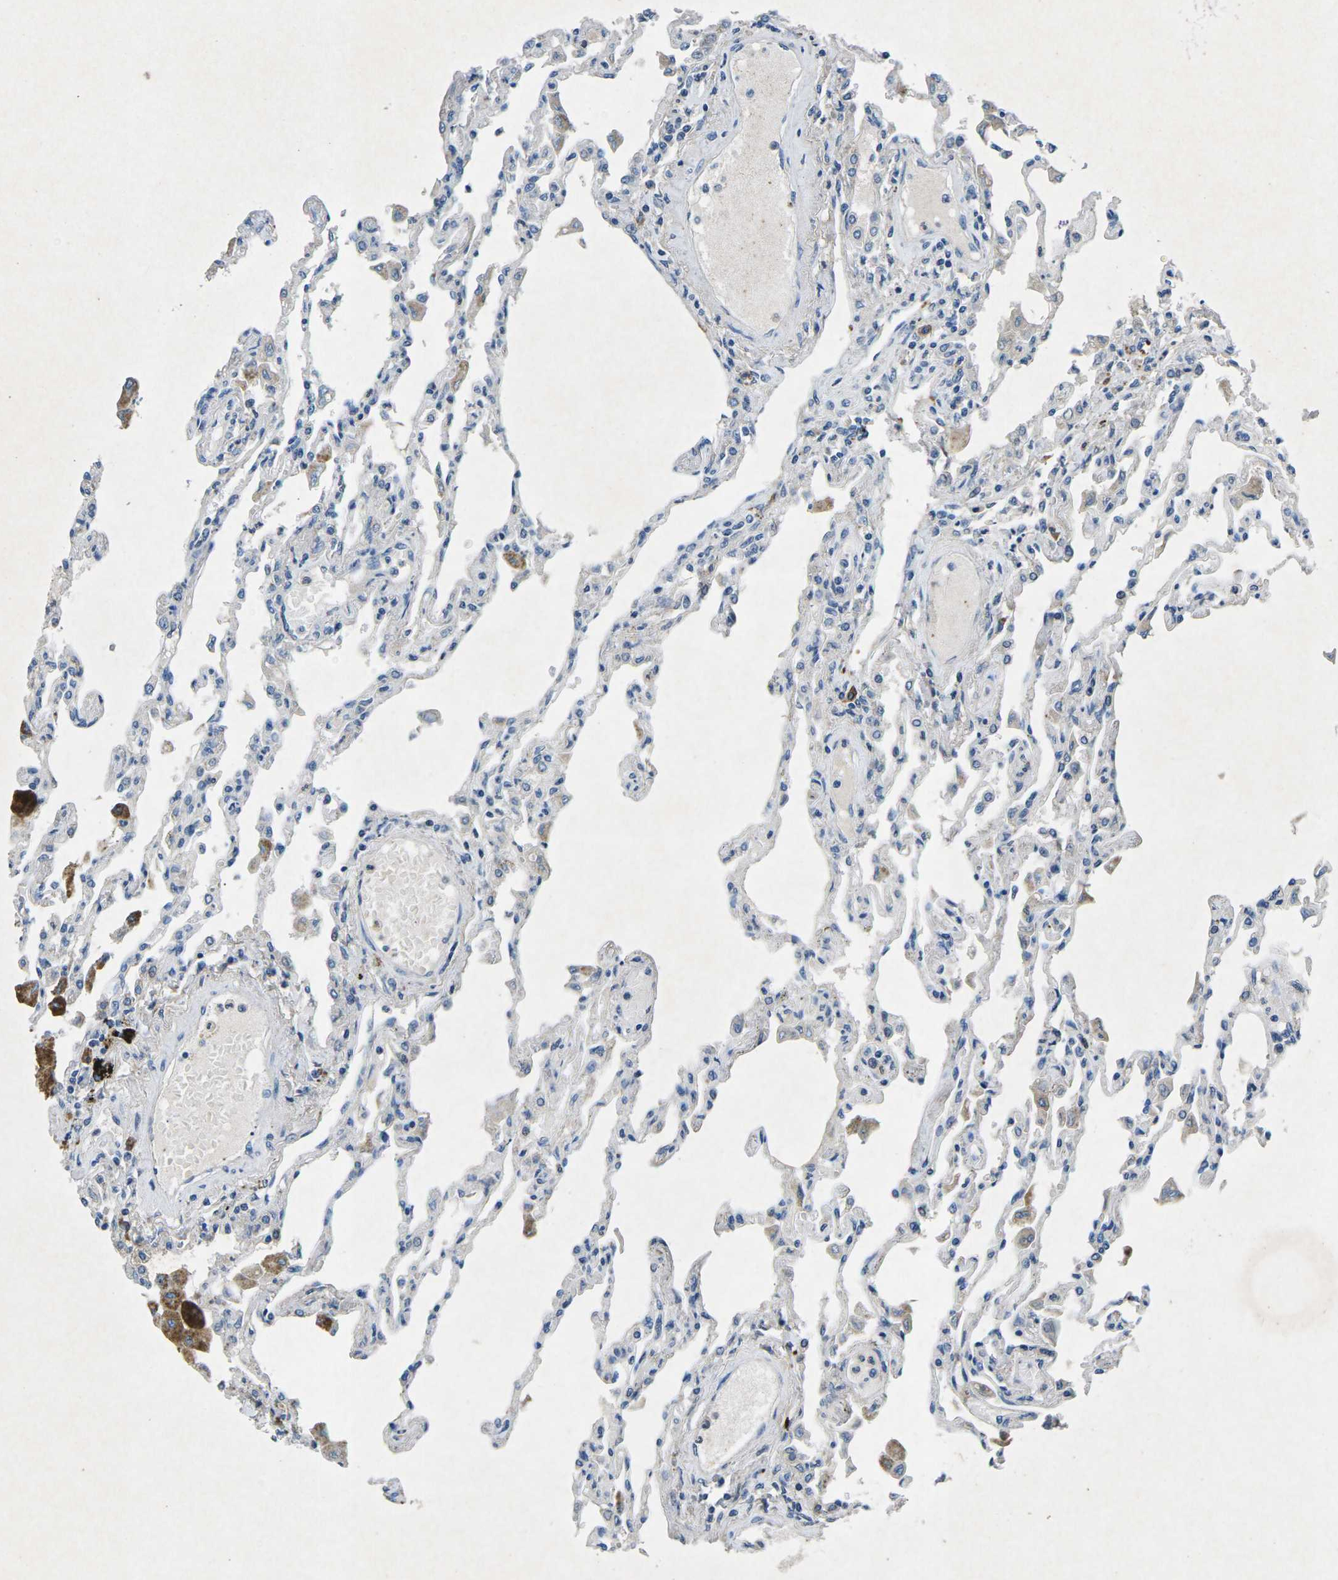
{"staining": {"intensity": "negative", "quantity": "none", "location": "none"}, "tissue": "lung", "cell_type": "Alveolar cells", "image_type": "normal", "snomed": [{"axis": "morphology", "description": "Normal tissue, NOS"}, {"axis": "topography", "description": "Bronchus"}, {"axis": "topography", "description": "Lung"}], "caption": "Immunohistochemistry (IHC) photomicrograph of benign human lung stained for a protein (brown), which shows no expression in alveolar cells. Brightfield microscopy of immunohistochemistry (IHC) stained with DAB (brown) and hematoxylin (blue), captured at high magnification.", "gene": "PLG", "patient": {"sex": "female", "age": 49}}